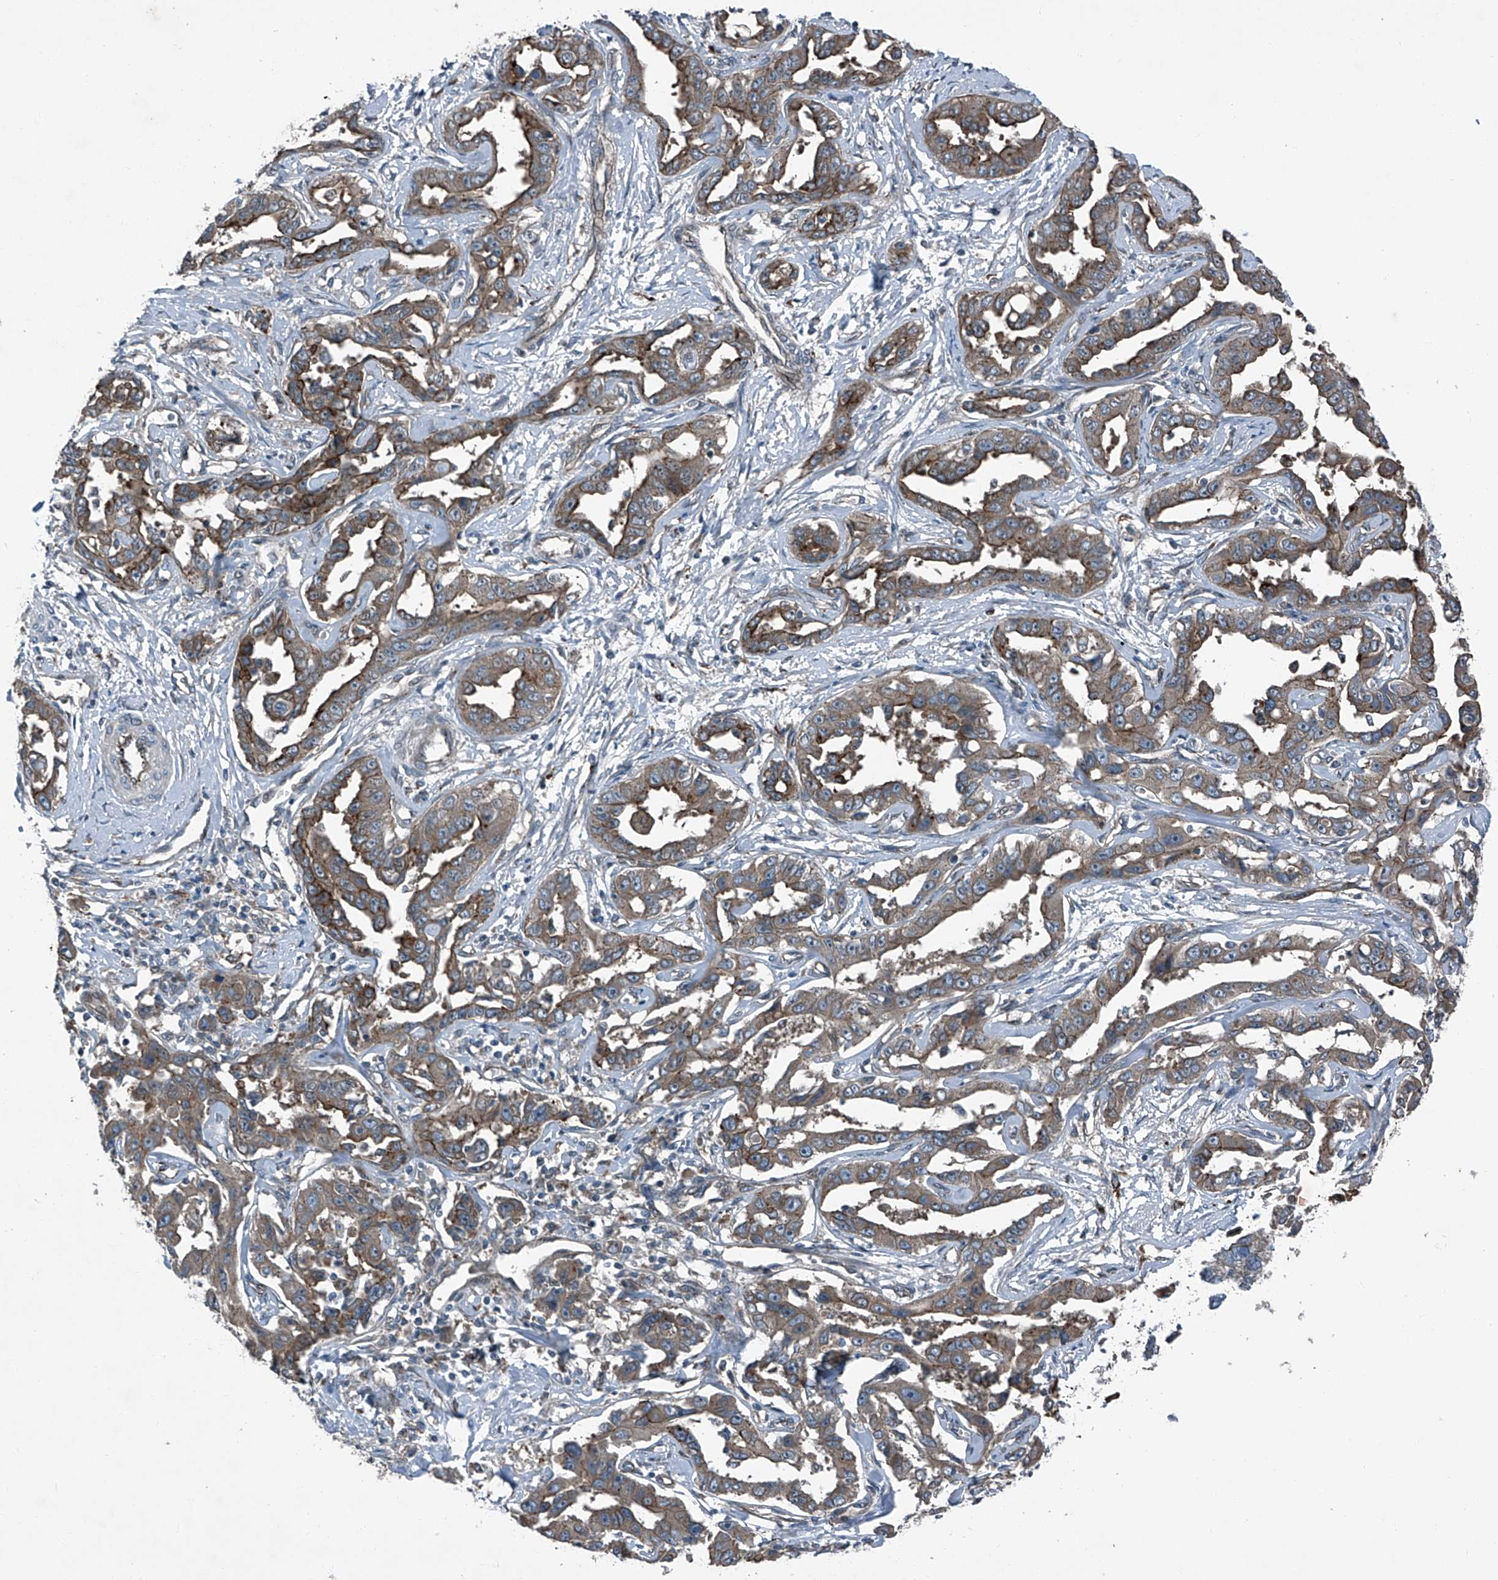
{"staining": {"intensity": "weak", "quantity": ">75%", "location": "cytoplasmic/membranous"}, "tissue": "liver cancer", "cell_type": "Tumor cells", "image_type": "cancer", "snomed": [{"axis": "morphology", "description": "Cholangiocarcinoma"}, {"axis": "topography", "description": "Liver"}], "caption": "Liver cholangiocarcinoma stained for a protein (brown) reveals weak cytoplasmic/membranous positive staining in about >75% of tumor cells.", "gene": "SENP2", "patient": {"sex": "male", "age": 59}}